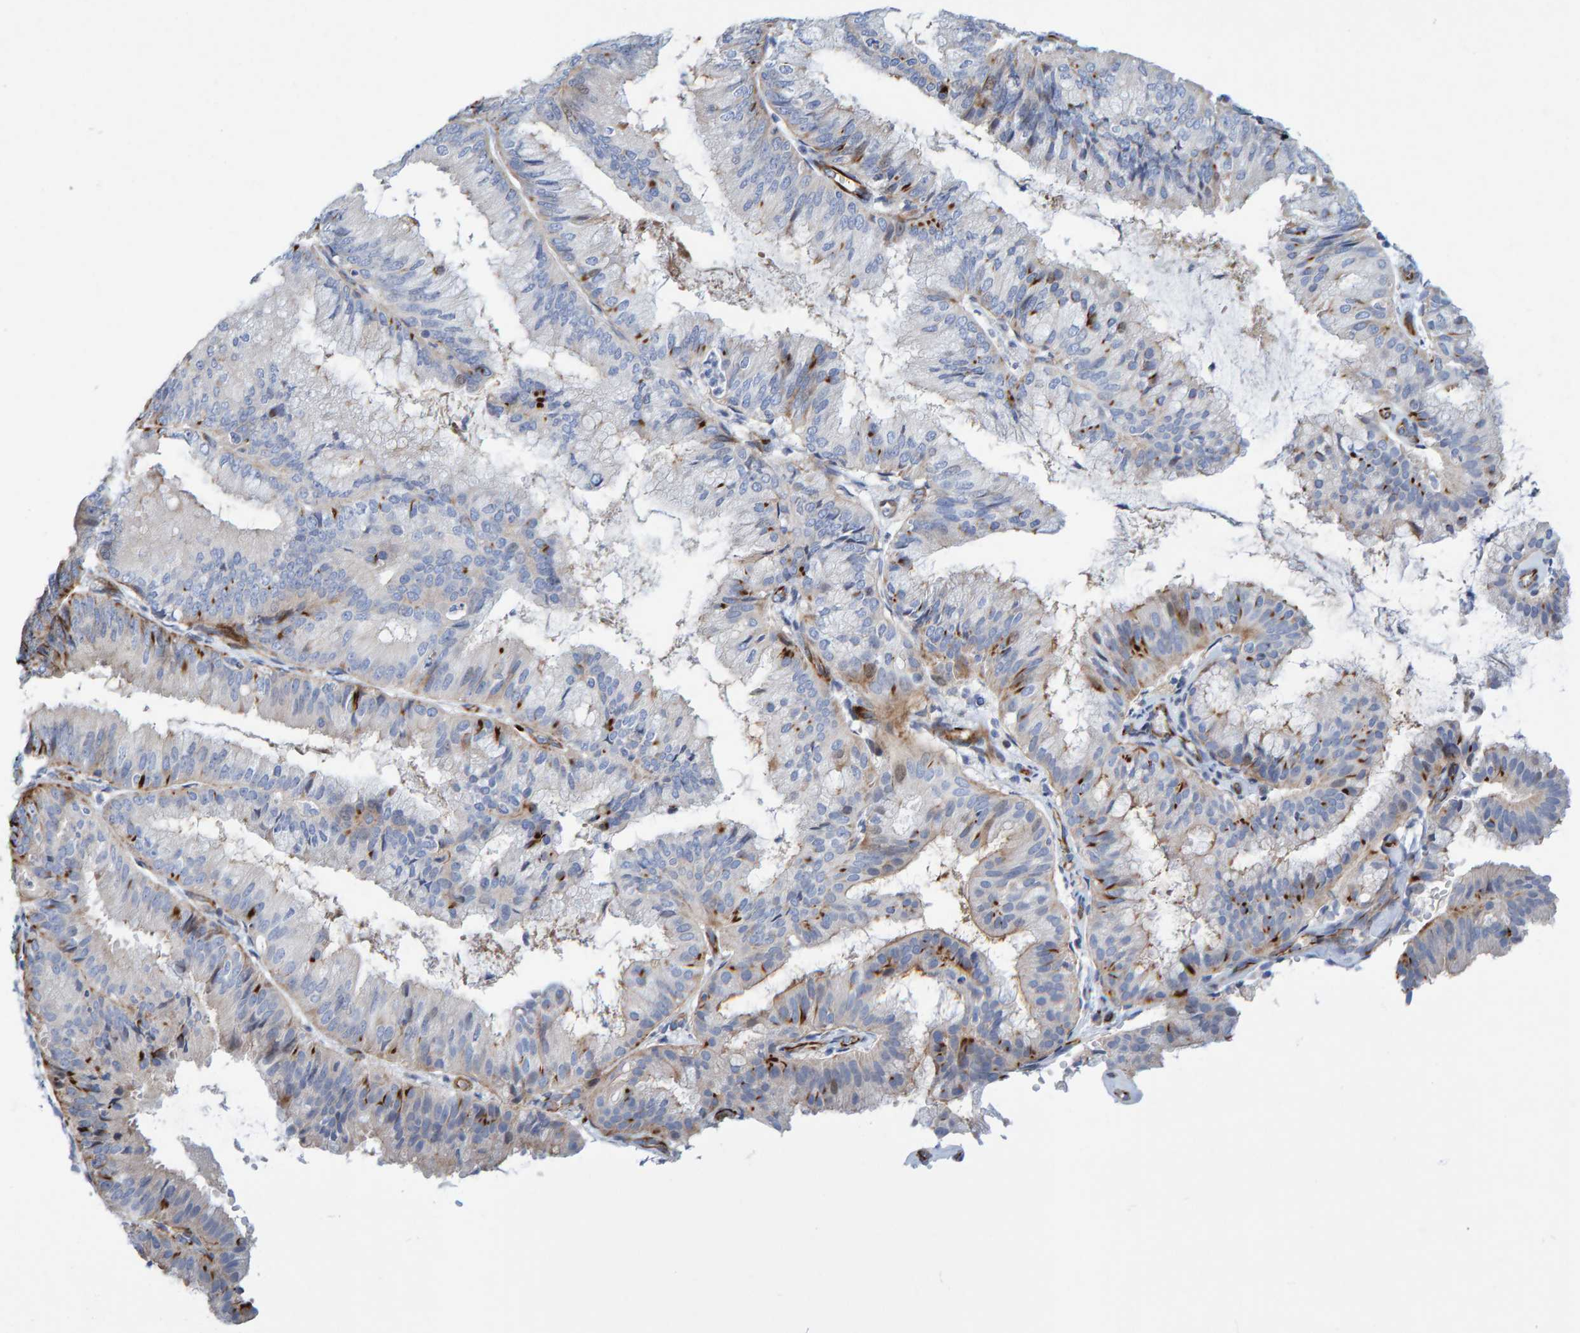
{"staining": {"intensity": "moderate", "quantity": "<25%", "location": "cytoplasmic/membranous"}, "tissue": "endometrial cancer", "cell_type": "Tumor cells", "image_type": "cancer", "snomed": [{"axis": "morphology", "description": "Adenocarcinoma, NOS"}, {"axis": "topography", "description": "Endometrium"}], "caption": "Immunohistochemical staining of human endometrial cancer (adenocarcinoma) shows low levels of moderate cytoplasmic/membranous protein staining in about <25% of tumor cells. (brown staining indicates protein expression, while blue staining denotes nuclei).", "gene": "POLG2", "patient": {"sex": "female", "age": 63}}